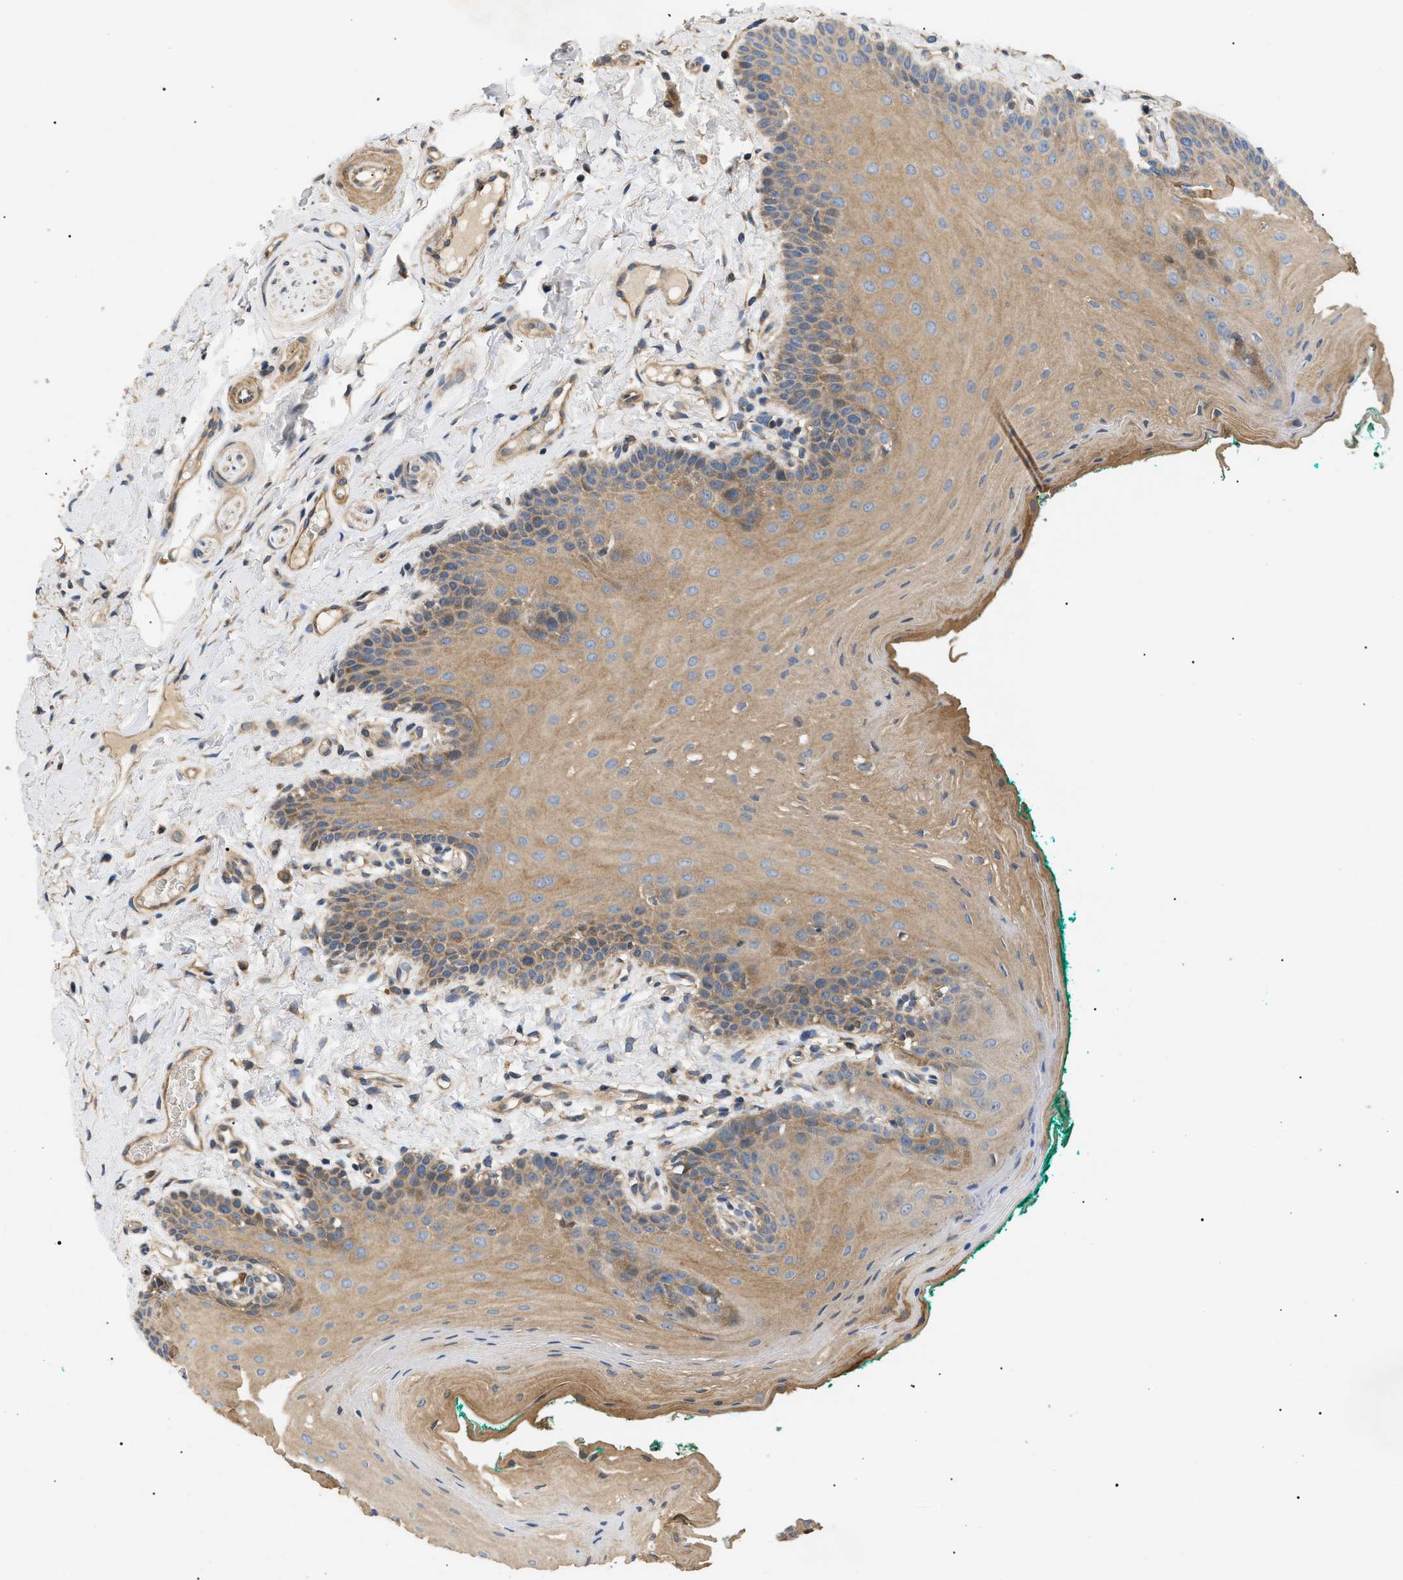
{"staining": {"intensity": "moderate", "quantity": ">75%", "location": "cytoplasmic/membranous"}, "tissue": "oral mucosa", "cell_type": "Squamous epithelial cells", "image_type": "normal", "snomed": [{"axis": "morphology", "description": "Normal tissue, NOS"}, {"axis": "topography", "description": "Oral tissue"}], "caption": "Immunohistochemical staining of normal human oral mucosa displays >75% levels of moderate cytoplasmic/membranous protein staining in approximately >75% of squamous epithelial cells. (Stains: DAB in brown, nuclei in blue, Microscopy: brightfield microscopy at high magnification).", "gene": "PPM1B", "patient": {"sex": "male", "age": 58}}